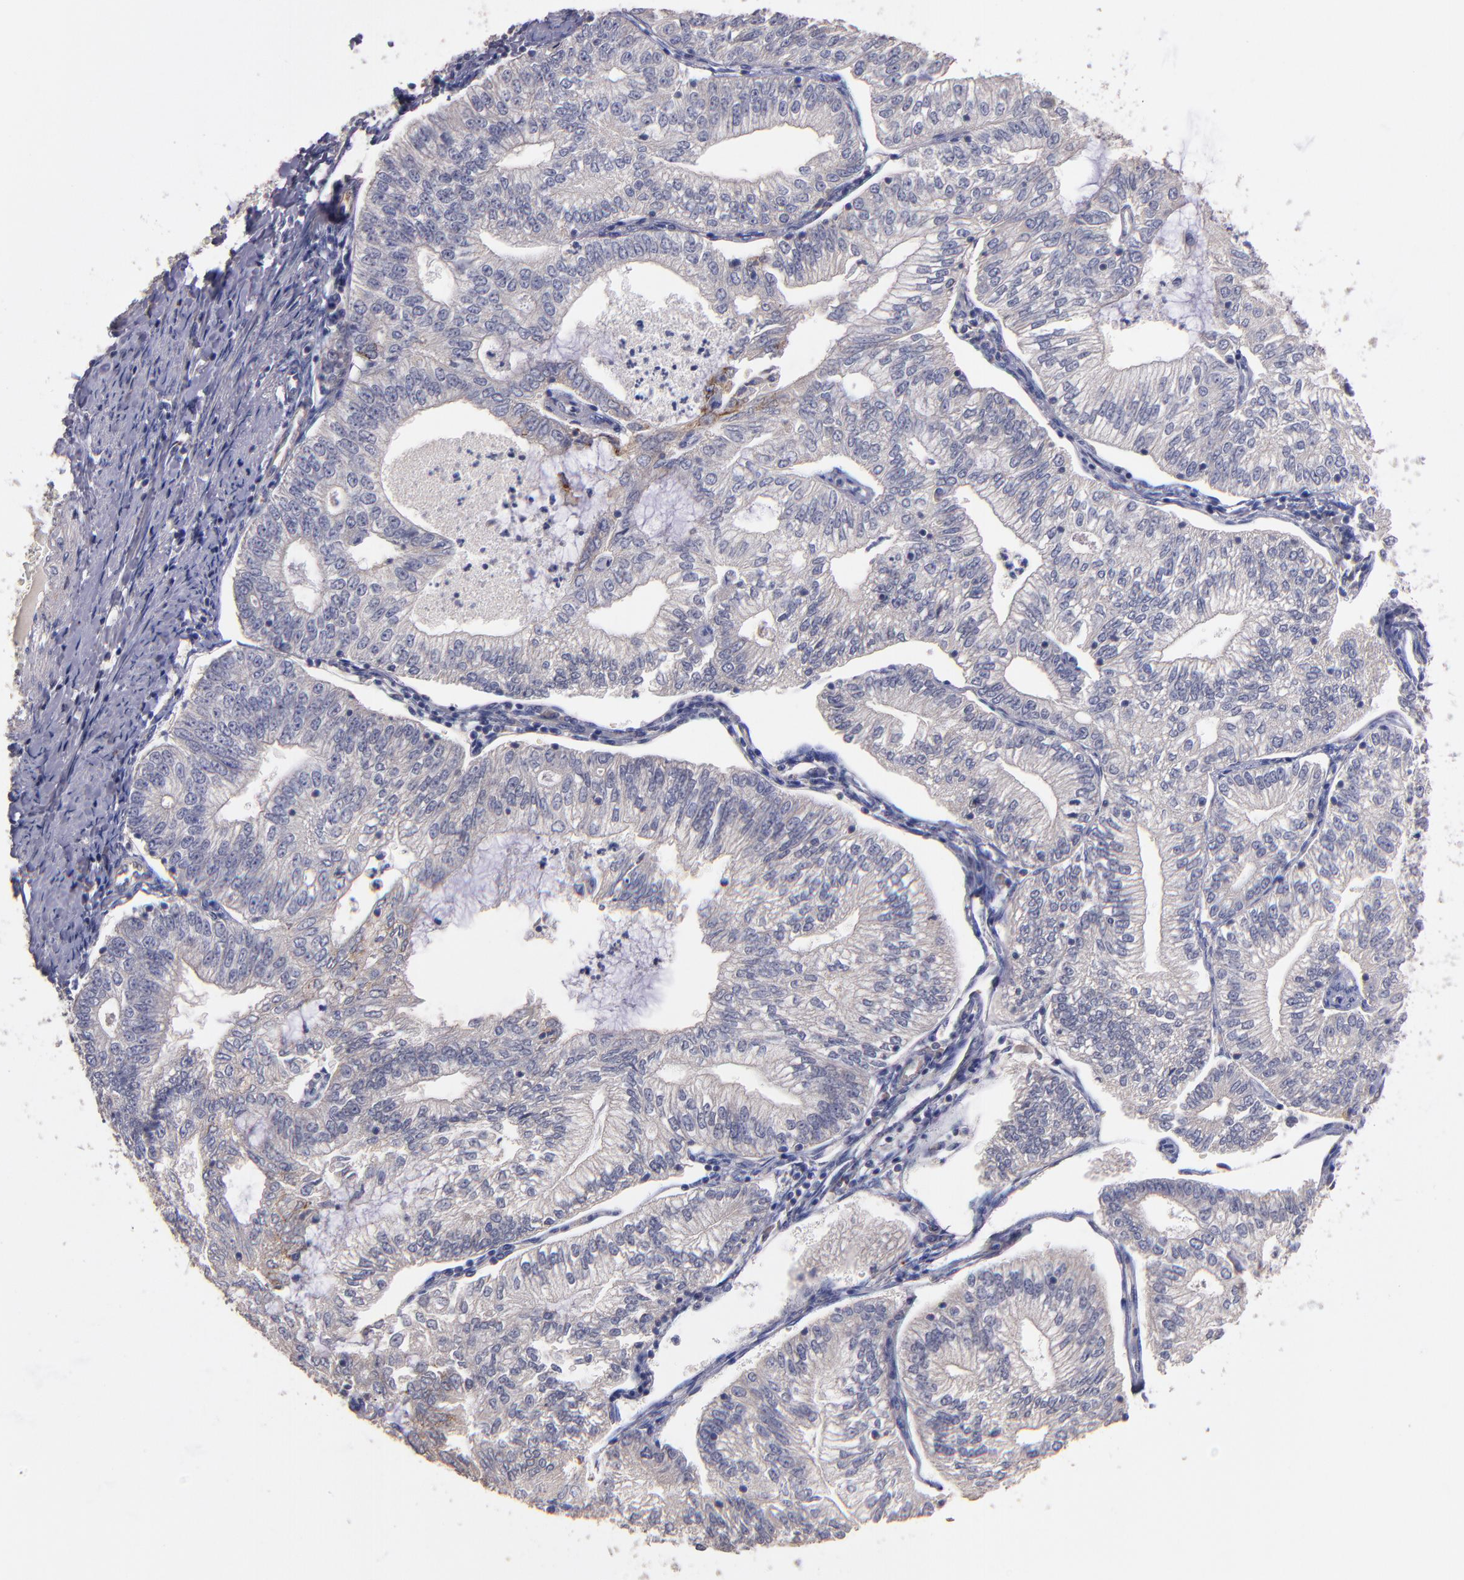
{"staining": {"intensity": "weak", "quantity": "<25%", "location": "cytoplasmic/membranous"}, "tissue": "endometrial cancer", "cell_type": "Tumor cells", "image_type": "cancer", "snomed": [{"axis": "morphology", "description": "Adenocarcinoma, NOS"}, {"axis": "topography", "description": "Endometrium"}], "caption": "The photomicrograph displays no significant positivity in tumor cells of adenocarcinoma (endometrial). (DAB immunohistochemistry (IHC) visualized using brightfield microscopy, high magnification).", "gene": "MAGEE1", "patient": {"sex": "female", "age": 69}}